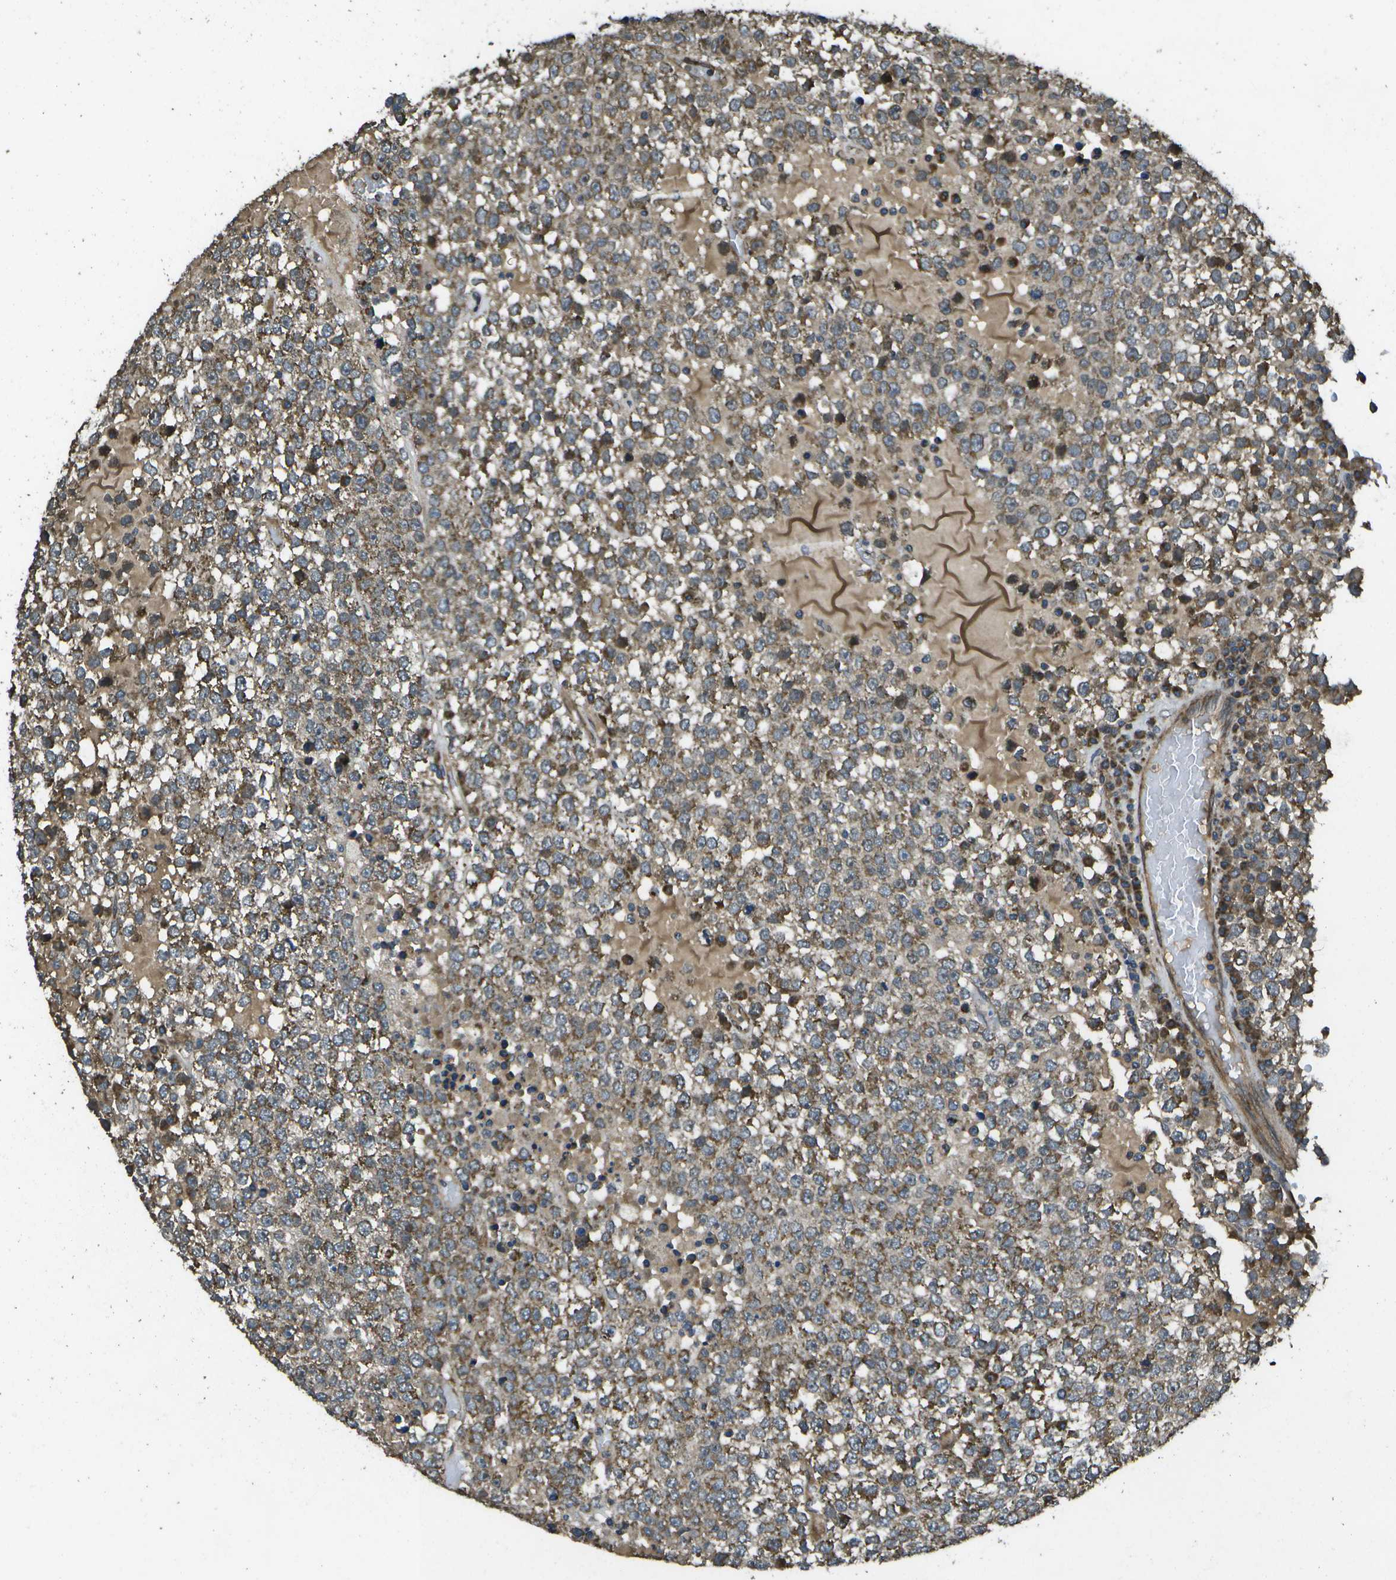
{"staining": {"intensity": "moderate", "quantity": ">75%", "location": "cytoplasmic/membranous"}, "tissue": "testis cancer", "cell_type": "Tumor cells", "image_type": "cancer", "snomed": [{"axis": "morphology", "description": "Seminoma, NOS"}, {"axis": "topography", "description": "Testis"}], "caption": "Human testis cancer stained with a brown dye reveals moderate cytoplasmic/membranous positive expression in about >75% of tumor cells.", "gene": "HFE", "patient": {"sex": "male", "age": 65}}